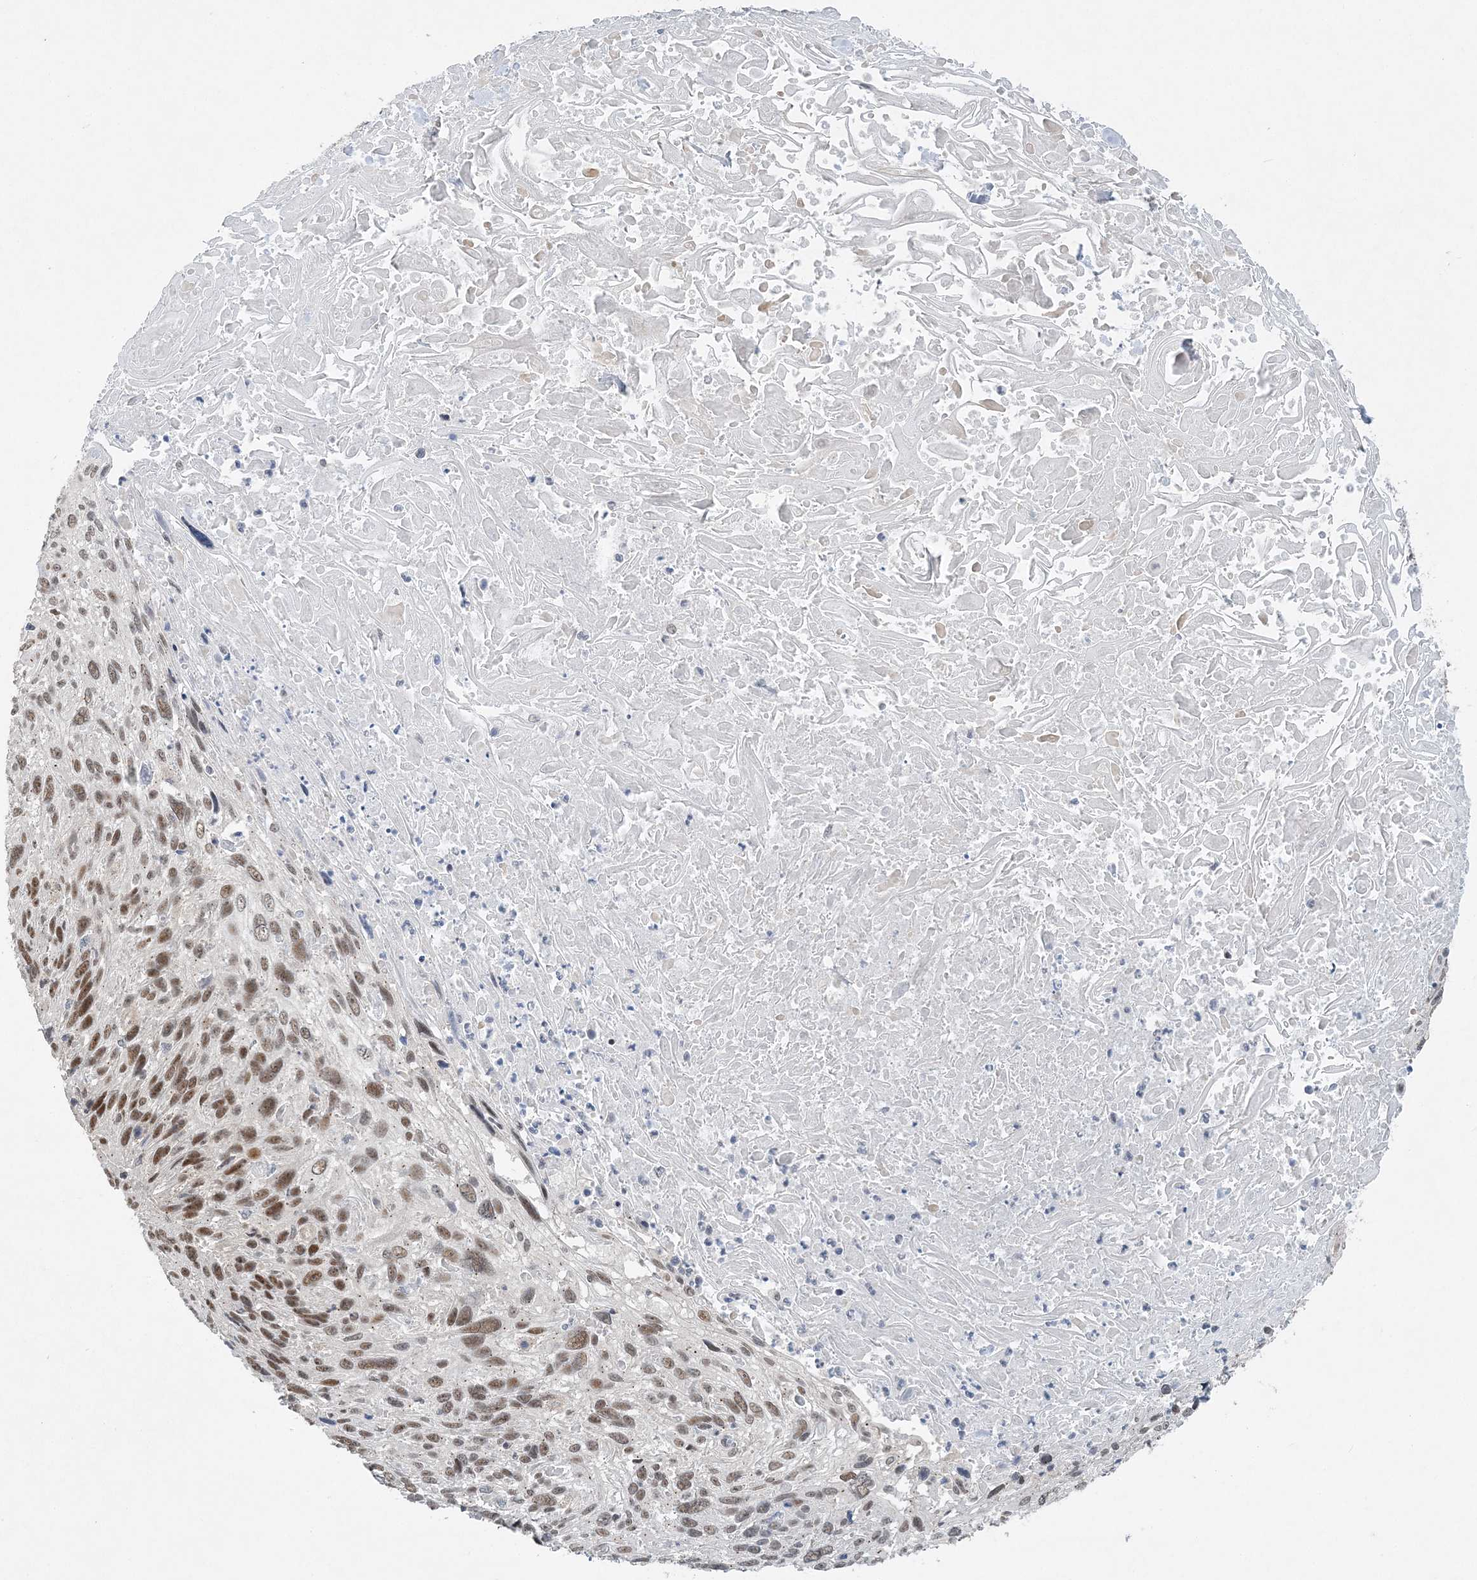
{"staining": {"intensity": "moderate", "quantity": ">75%", "location": "nuclear"}, "tissue": "cervical cancer", "cell_type": "Tumor cells", "image_type": "cancer", "snomed": [{"axis": "morphology", "description": "Squamous cell carcinoma, NOS"}, {"axis": "topography", "description": "Cervix"}], "caption": "Immunohistochemical staining of human cervical cancer (squamous cell carcinoma) exhibits medium levels of moderate nuclear protein staining in about >75% of tumor cells.", "gene": "WAC", "patient": {"sex": "female", "age": 51}}